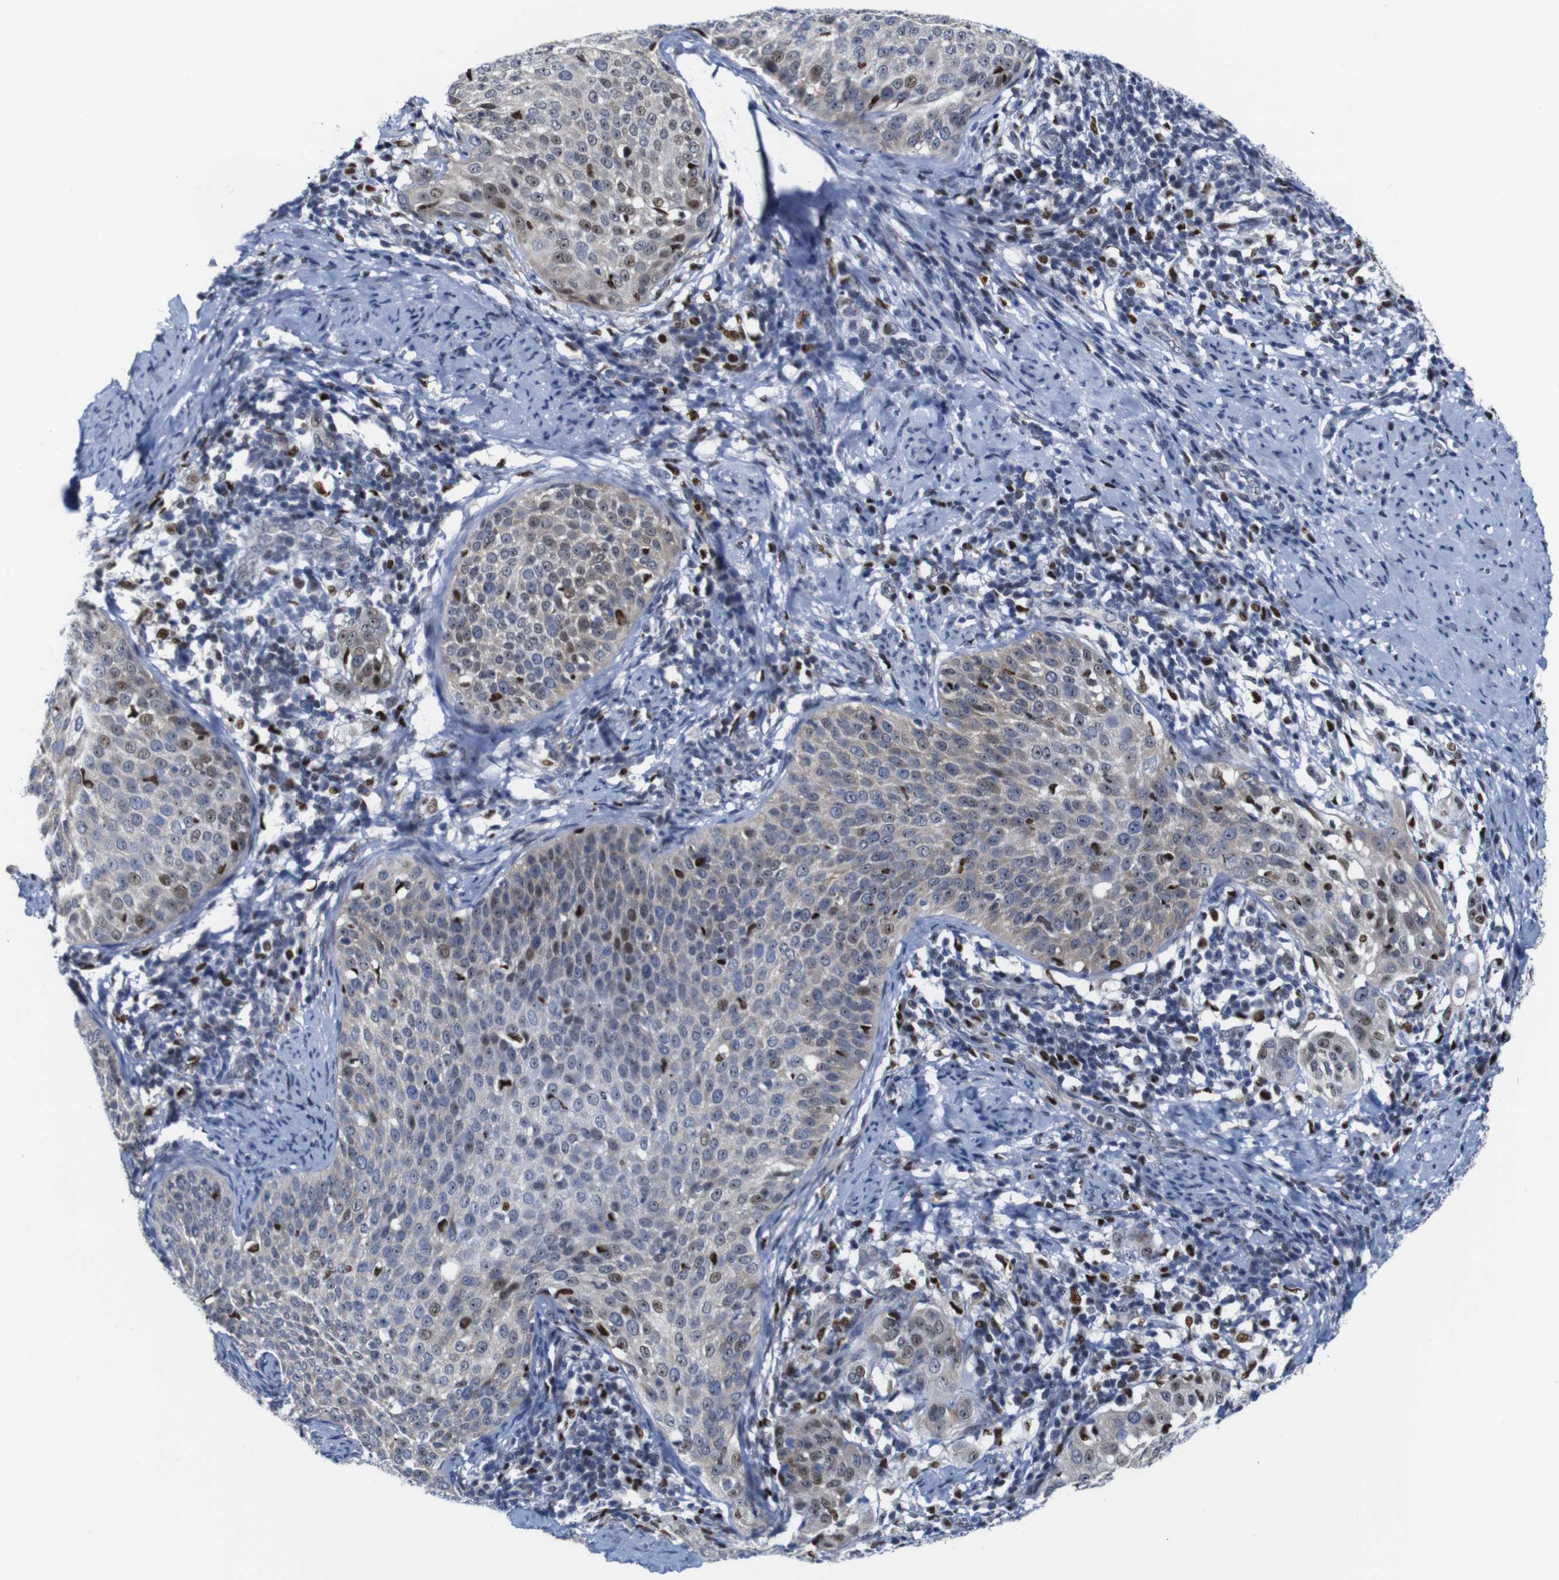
{"staining": {"intensity": "weak", "quantity": "<25%", "location": "nuclear"}, "tissue": "cervical cancer", "cell_type": "Tumor cells", "image_type": "cancer", "snomed": [{"axis": "morphology", "description": "Squamous cell carcinoma, NOS"}, {"axis": "topography", "description": "Cervix"}], "caption": "An image of cervical cancer (squamous cell carcinoma) stained for a protein displays no brown staining in tumor cells. (Brightfield microscopy of DAB (3,3'-diaminobenzidine) IHC at high magnification).", "gene": "GATA6", "patient": {"sex": "female", "age": 51}}